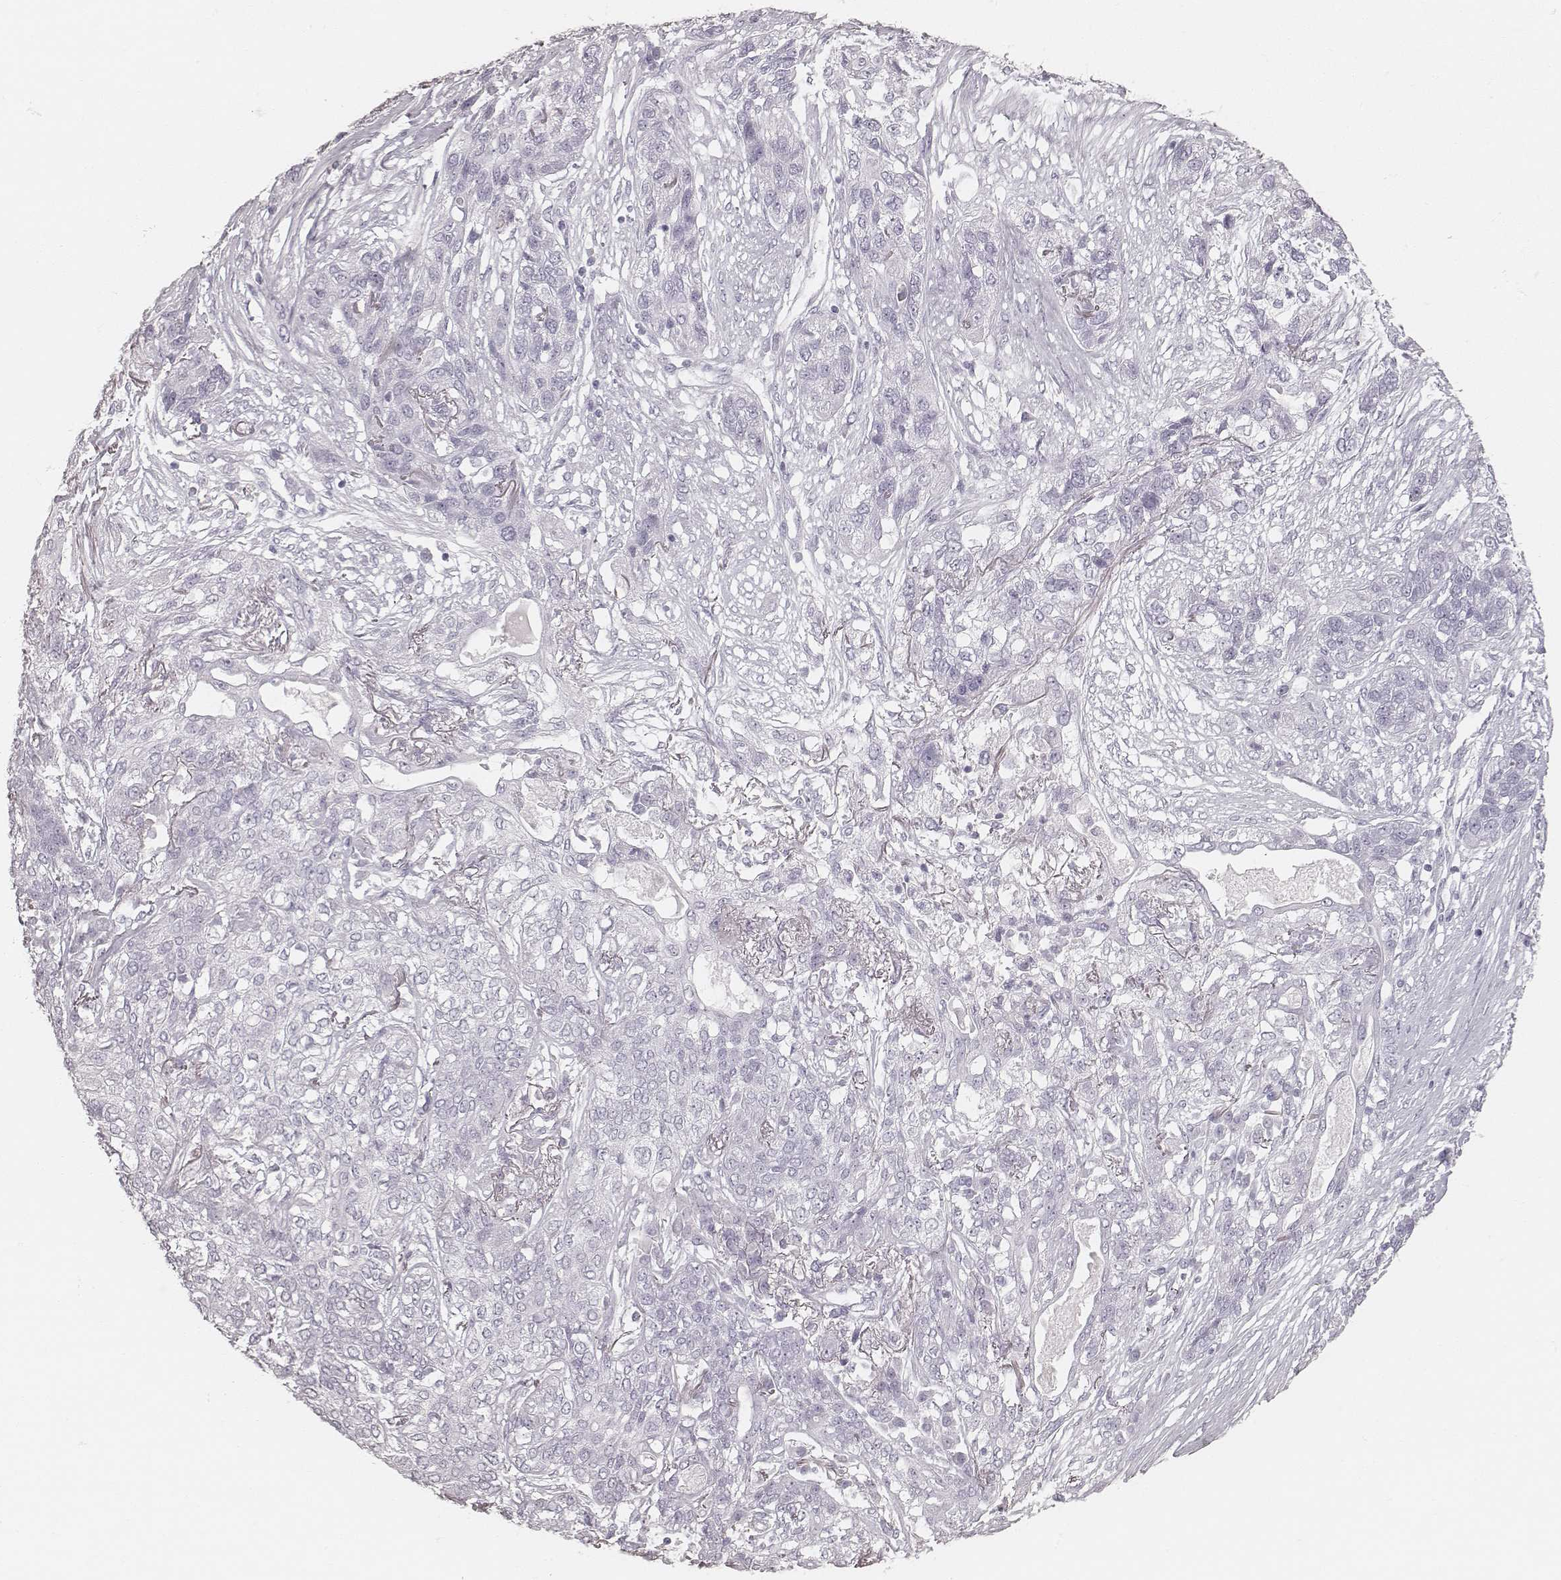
{"staining": {"intensity": "negative", "quantity": "none", "location": "none"}, "tissue": "lung cancer", "cell_type": "Tumor cells", "image_type": "cancer", "snomed": [{"axis": "morphology", "description": "Squamous cell carcinoma, NOS"}, {"axis": "topography", "description": "Lung"}], "caption": "An immunohistochemistry micrograph of lung cancer is shown. There is no staining in tumor cells of lung cancer.", "gene": "KRT34", "patient": {"sex": "female", "age": 70}}